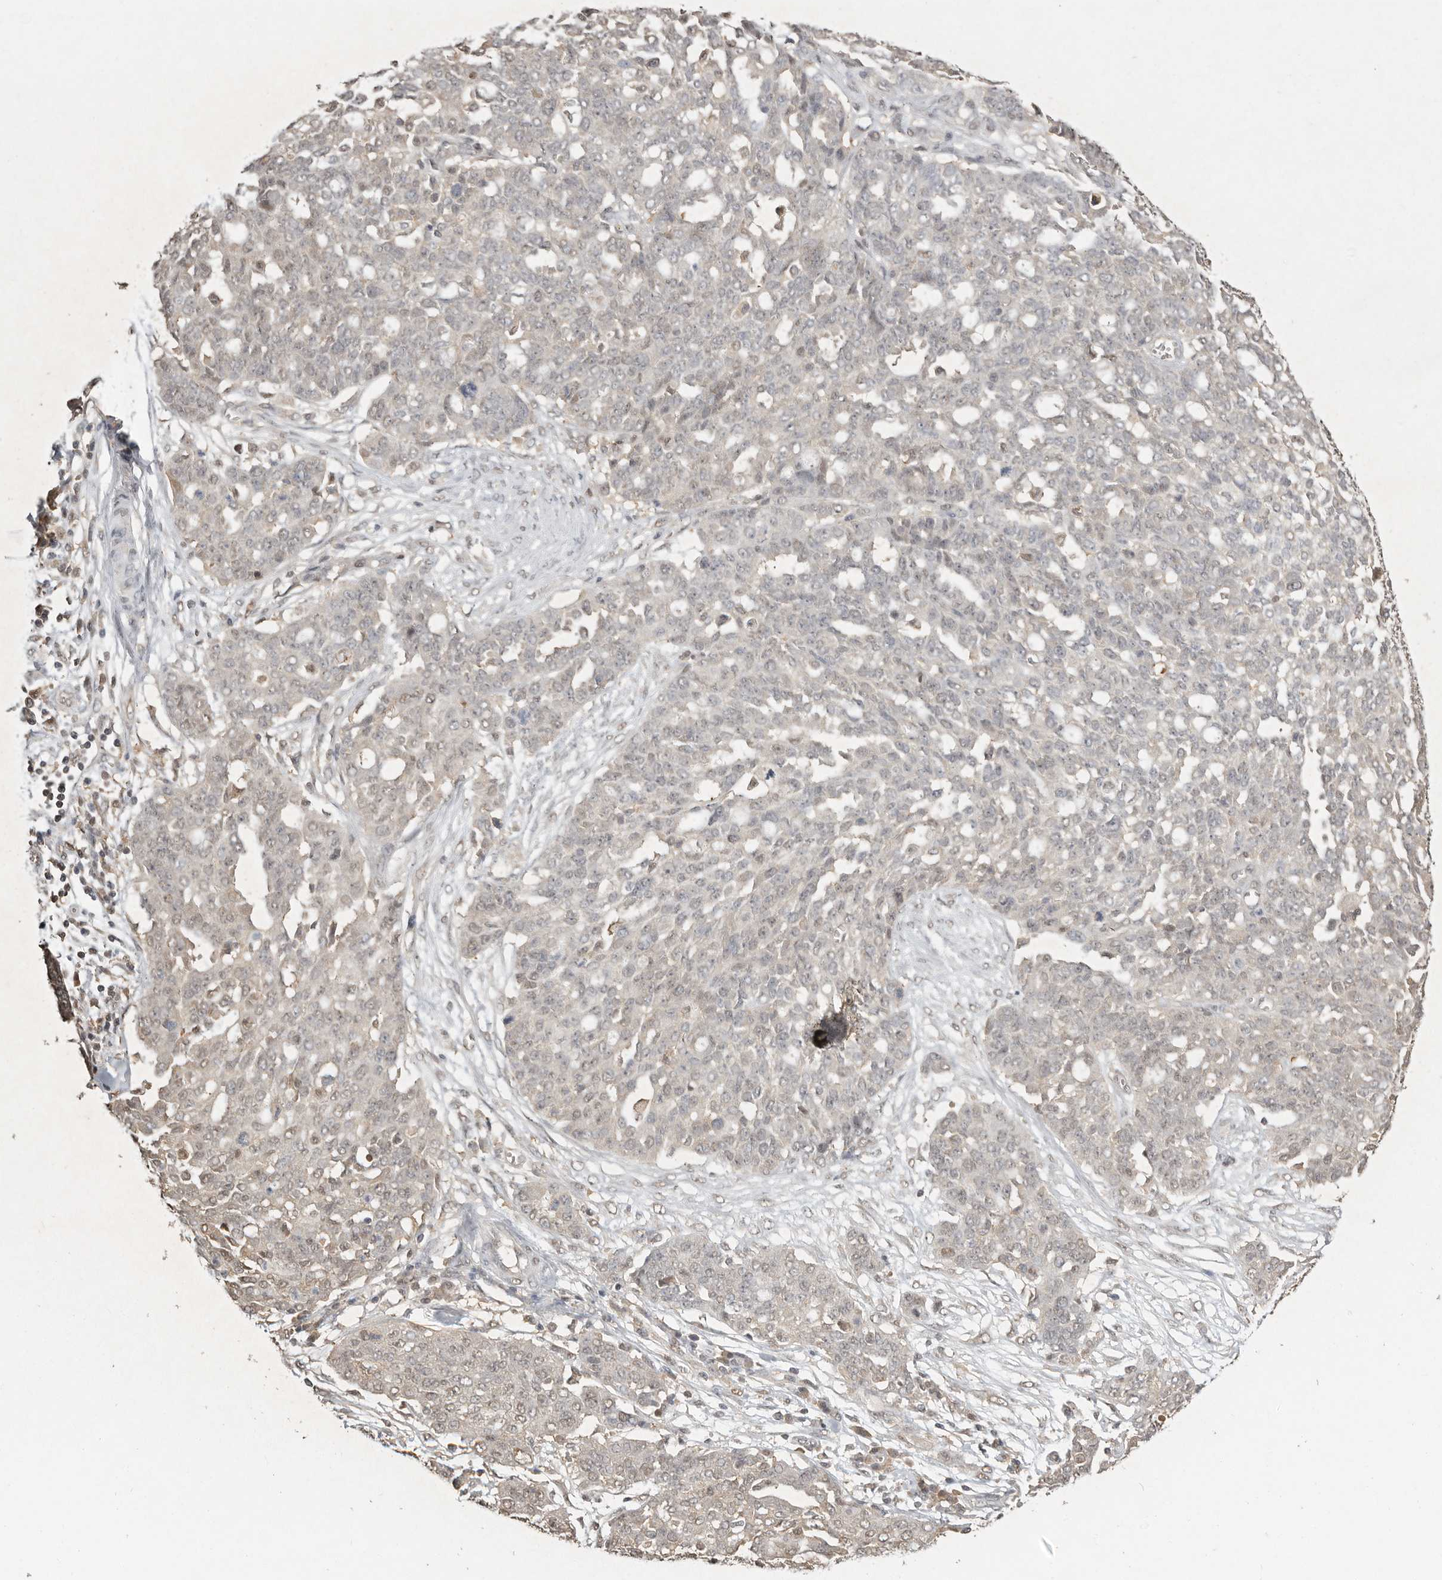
{"staining": {"intensity": "weak", "quantity": "<25%", "location": "nuclear"}, "tissue": "ovarian cancer", "cell_type": "Tumor cells", "image_type": "cancer", "snomed": [{"axis": "morphology", "description": "Cystadenocarcinoma, serous, NOS"}, {"axis": "topography", "description": "Soft tissue"}, {"axis": "topography", "description": "Ovary"}], "caption": "DAB (3,3'-diaminobenzidine) immunohistochemical staining of serous cystadenocarcinoma (ovarian) demonstrates no significant expression in tumor cells.", "gene": "PSMA5", "patient": {"sex": "female", "age": 57}}